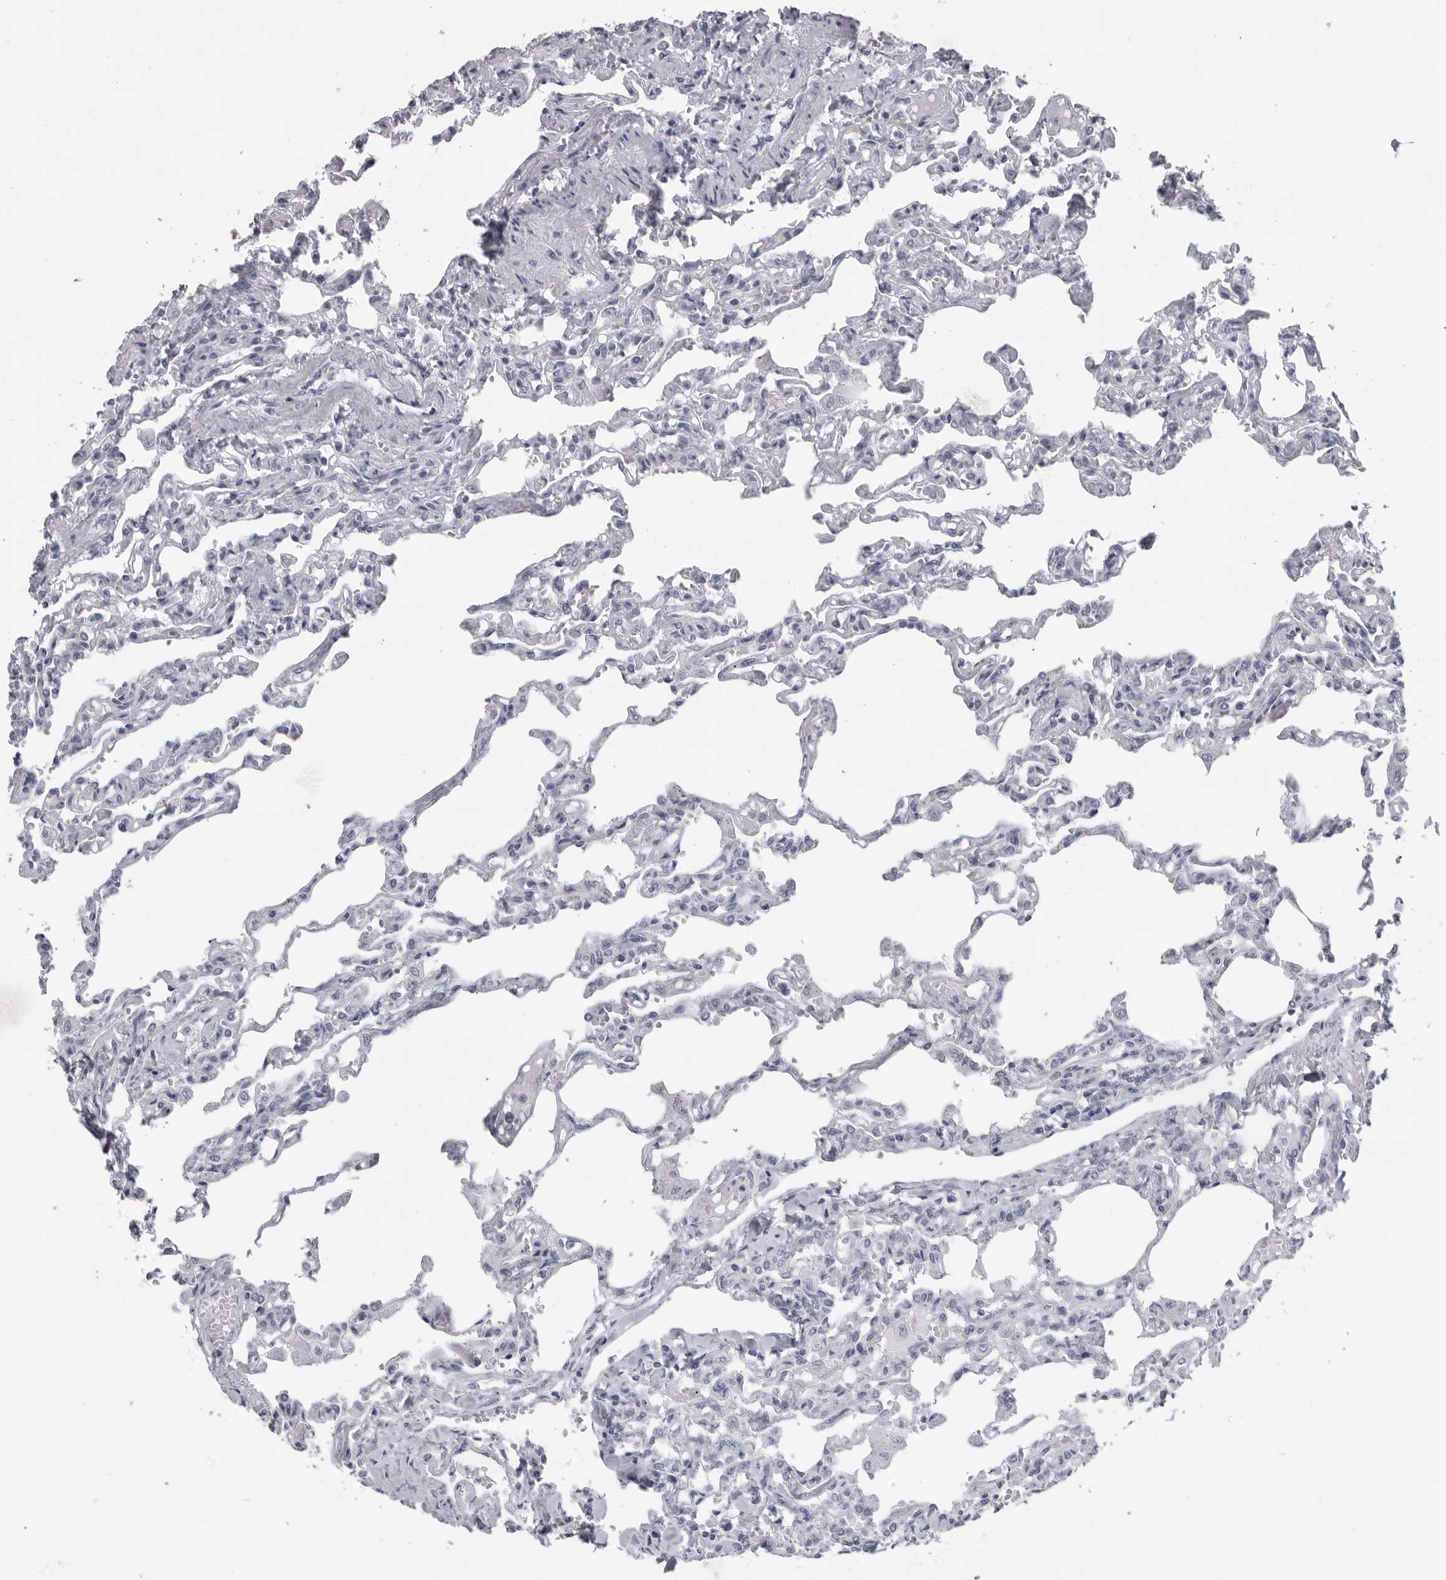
{"staining": {"intensity": "negative", "quantity": "none", "location": "none"}, "tissue": "lung", "cell_type": "Alveolar cells", "image_type": "normal", "snomed": [{"axis": "morphology", "description": "Normal tissue, NOS"}, {"axis": "topography", "description": "Lung"}], "caption": "This is a histopathology image of immunohistochemistry staining of unremarkable lung, which shows no expression in alveolar cells. (Brightfield microscopy of DAB immunohistochemistry at high magnification).", "gene": "OPLAH", "patient": {"sex": "male", "age": 21}}